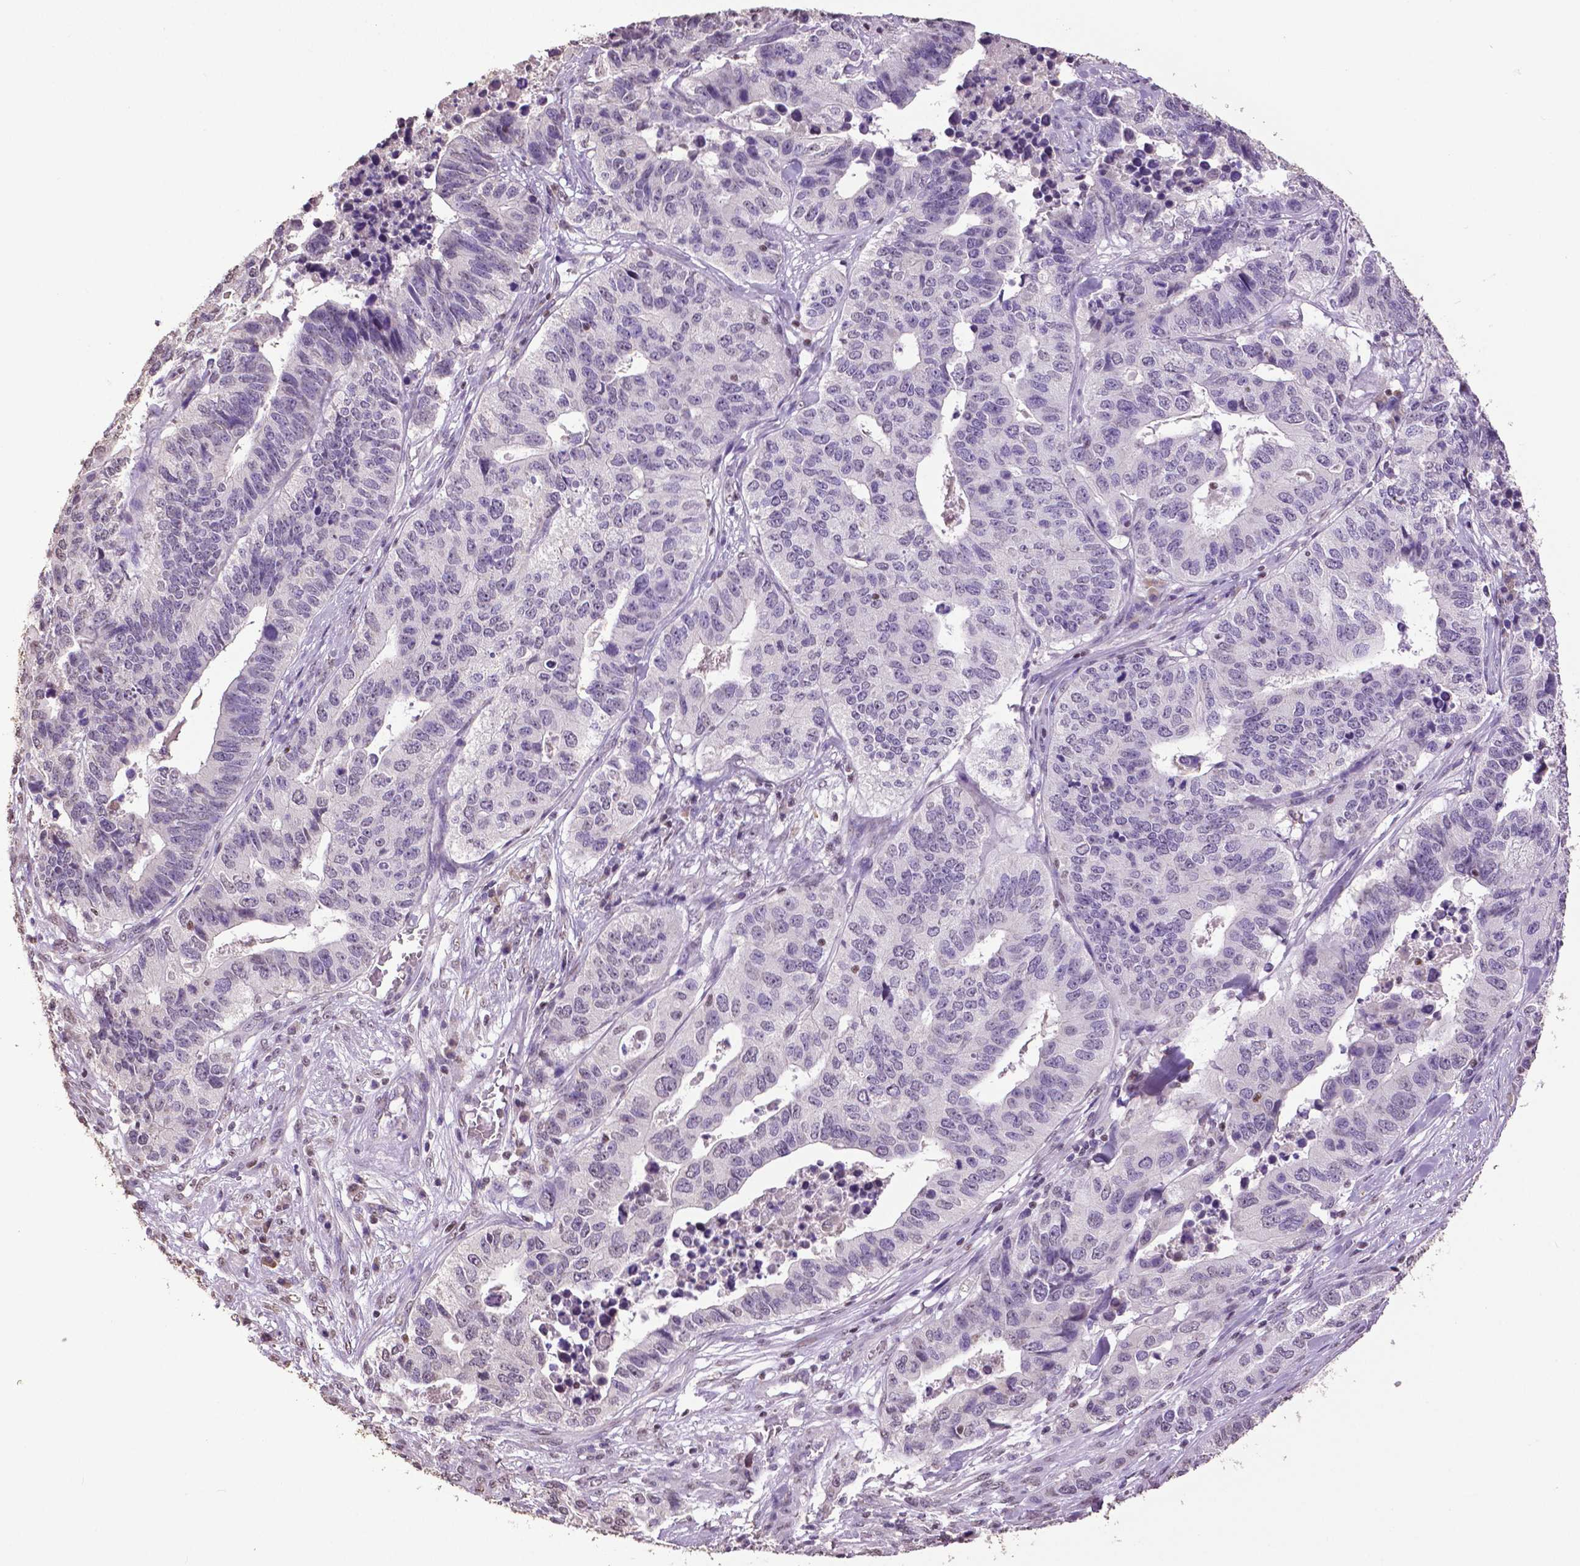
{"staining": {"intensity": "negative", "quantity": "none", "location": "none"}, "tissue": "stomach cancer", "cell_type": "Tumor cells", "image_type": "cancer", "snomed": [{"axis": "morphology", "description": "Adenocarcinoma, NOS"}, {"axis": "topography", "description": "Stomach, upper"}], "caption": "Tumor cells are negative for brown protein staining in stomach cancer (adenocarcinoma). (DAB (3,3'-diaminobenzidine) immunohistochemistry, high magnification).", "gene": "RUNX3", "patient": {"sex": "female", "age": 67}}